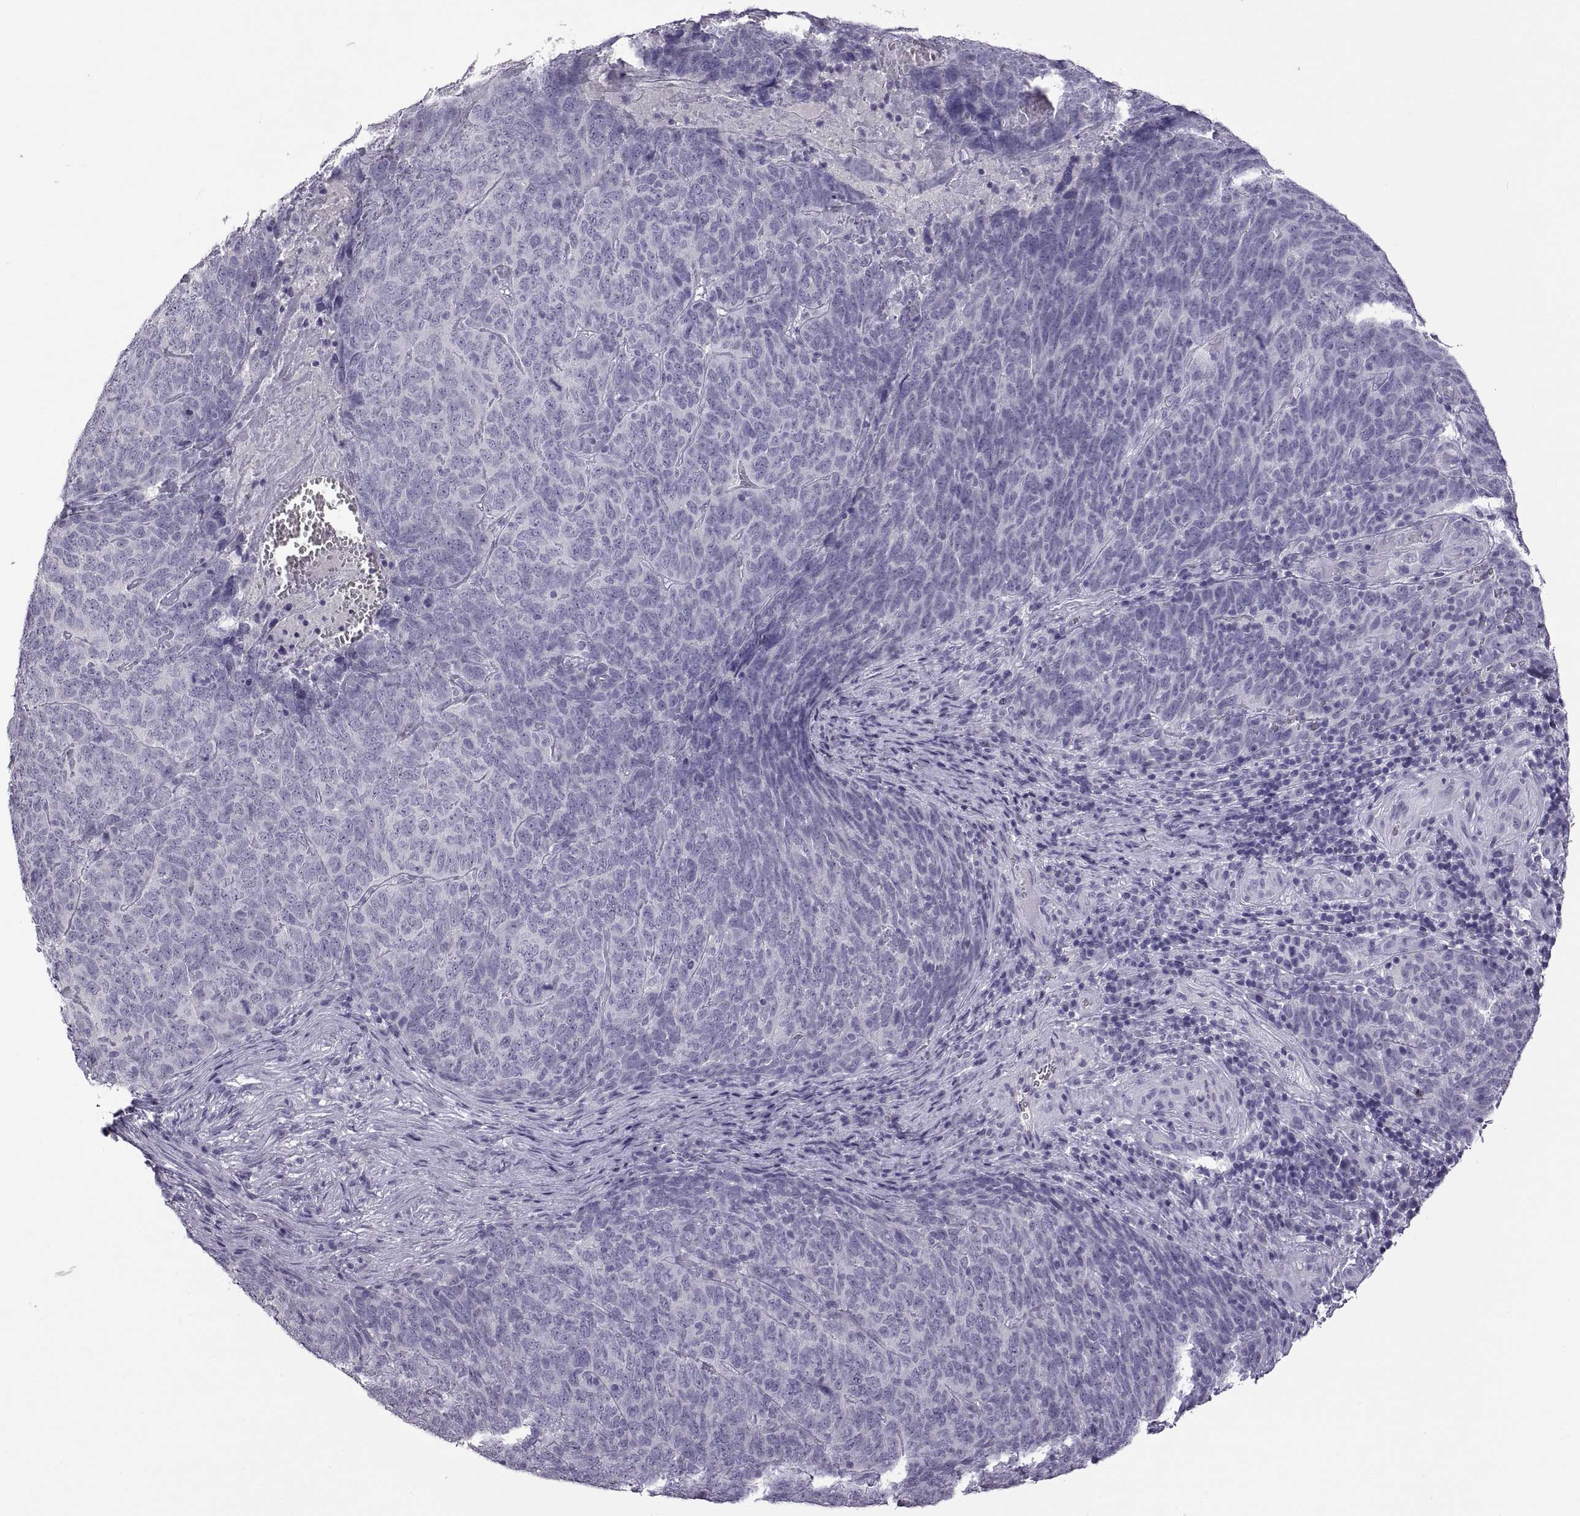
{"staining": {"intensity": "negative", "quantity": "none", "location": "none"}, "tissue": "skin cancer", "cell_type": "Tumor cells", "image_type": "cancer", "snomed": [{"axis": "morphology", "description": "Squamous cell carcinoma, NOS"}, {"axis": "topography", "description": "Skin"}, {"axis": "topography", "description": "Anal"}], "caption": "Tumor cells show no significant protein expression in skin cancer (squamous cell carcinoma).", "gene": "RDM1", "patient": {"sex": "female", "age": 51}}